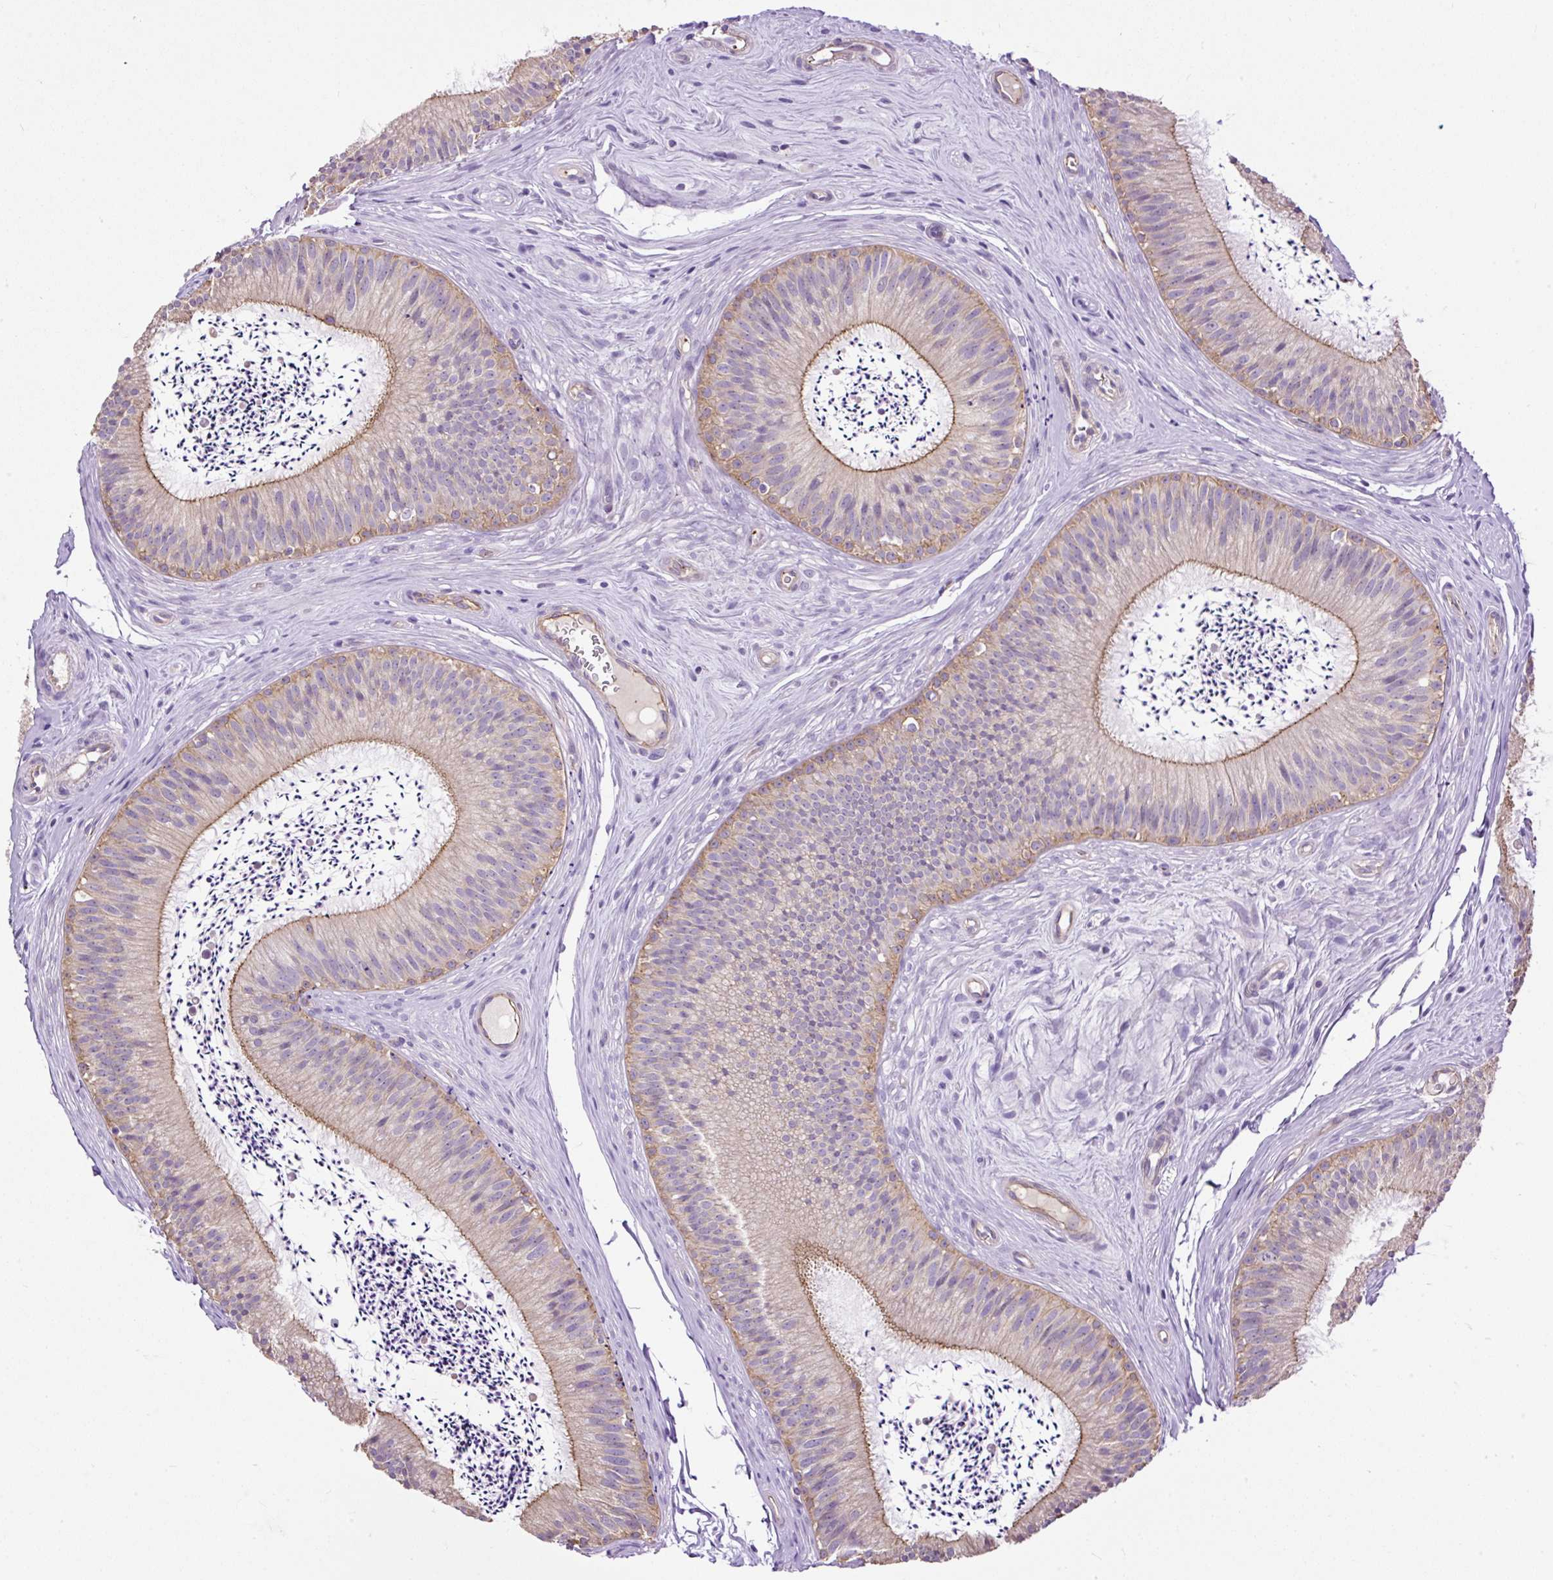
{"staining": {"intensity": "moderate", "quantity": "<25%", "location": "cytoplasmic/membranous"}, "tissue": "epididymis", "cell_type": "Glandular cells", "image_type": "normal", "snomed": [{"axis": "morphology", "description": "Normal tissue, NOS"}, {"axis": "topography", "description": "Epididymis"}], "caption": "Protein staining reveals moderate cytoplasmic/membranous positivity in approximately <25% of glandular cells in benign epididymis.", "gene": "MAGEB16", "patient": {"sex": "male", "age": 24}}